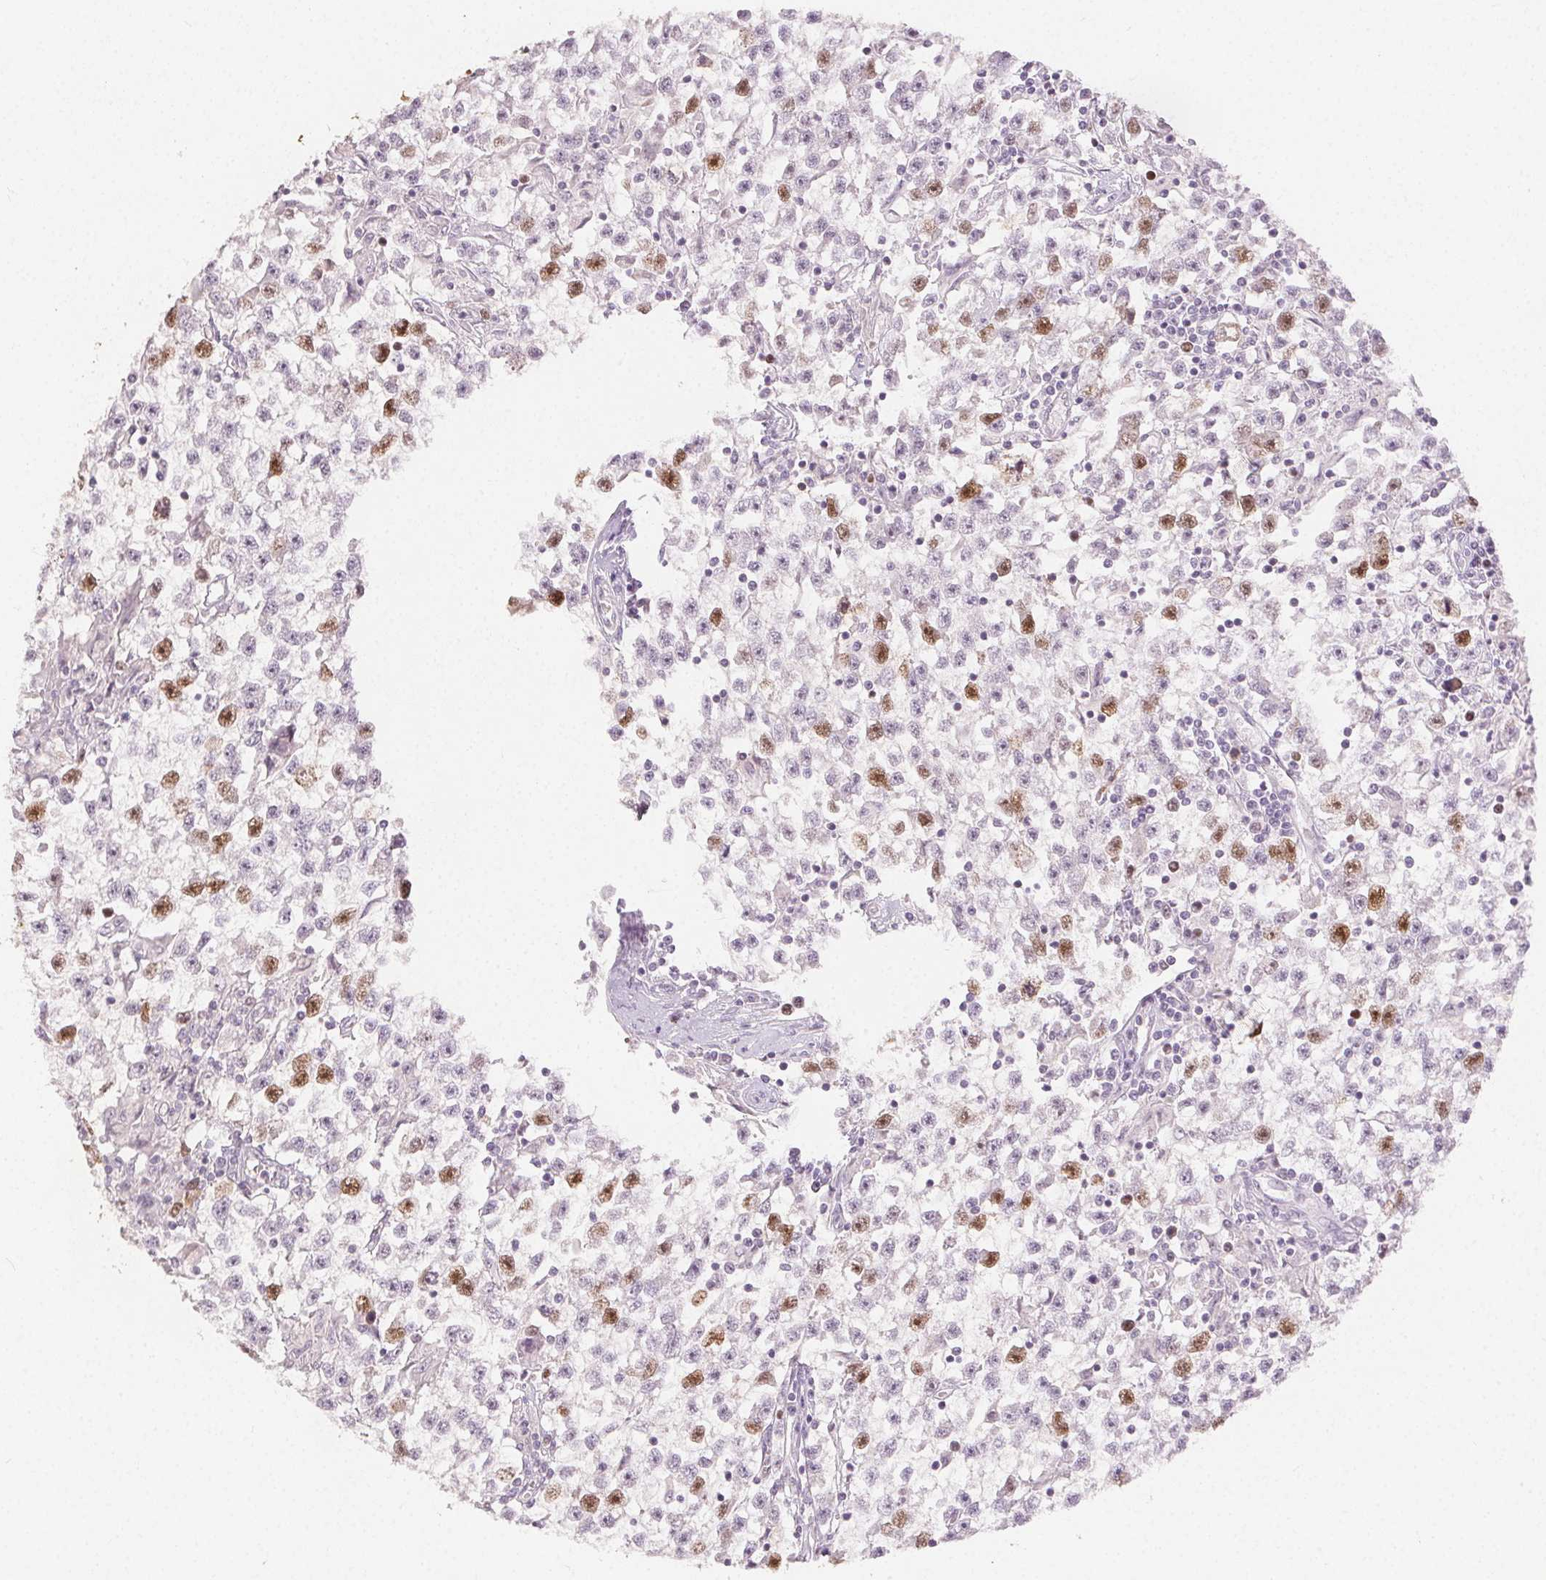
{"staining": {"intensity": "moderate", "quantity": "<25%", "location": "nuclear"}, "tissue": "testis cancer", "cell_type": "Tumor cells", "image_type": "cancer", "snomed": [{"axis": "morphology", "description": "Seminoma, NOS"}, {"axis": "topography", "description": "Testis"}], "caption": "Protein staining exhibits moderate nuclear expression in approximately <25% of tumor cells in testis seminoma.", "gene": "ANLN", "patient": {"sex": "male", "age": 31}}